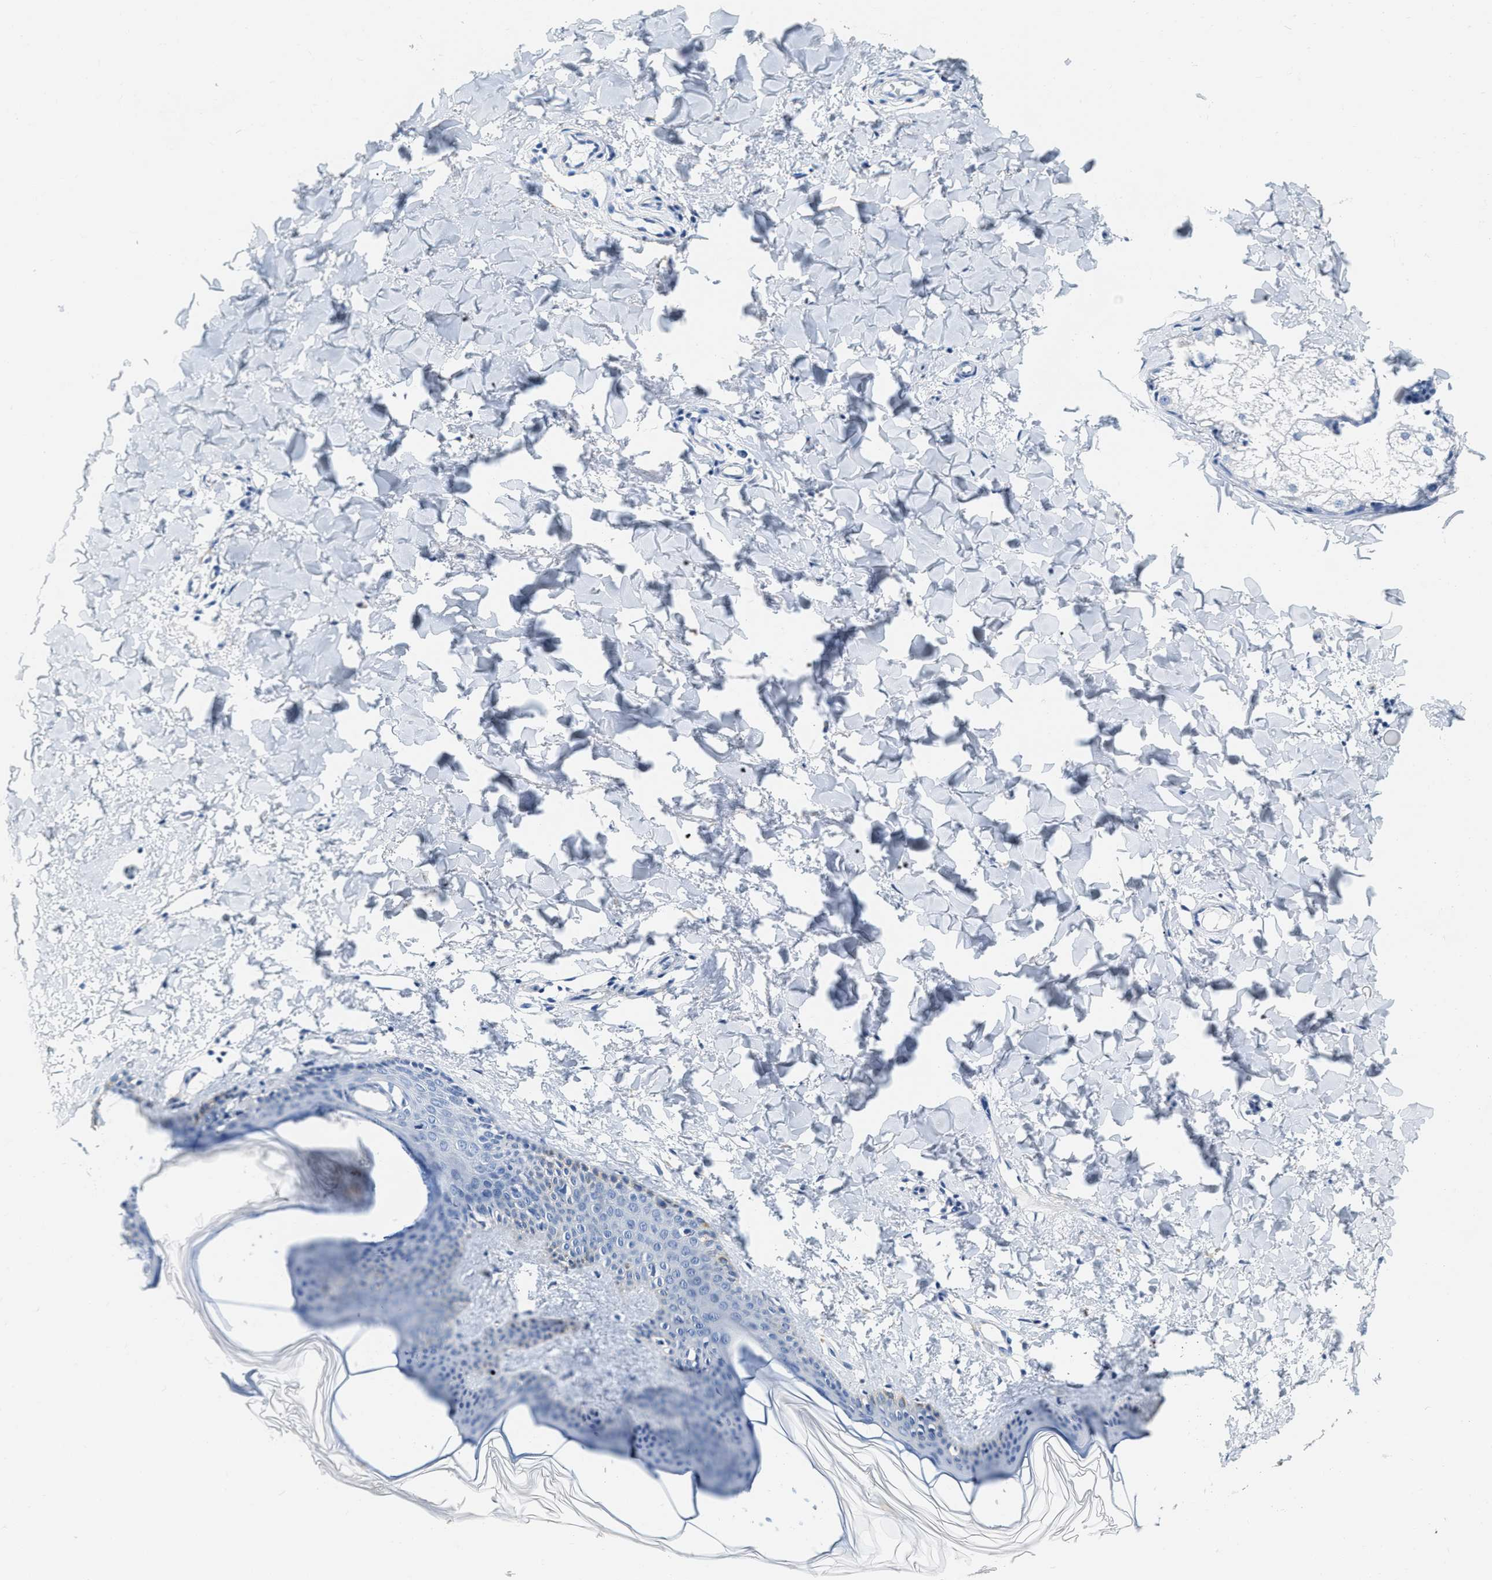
{"staining": {"intensity": "negative", "quantity": "none", "location": "none"}, "tissue": "skin", "cell_type": "Fibroblasts", "image_type": "normal", "snomed": [{"axis": "morphology", "description": "Normal tissue, NOS"}, {"axis": "topography", "description": "Skin"}], "caption": "Immunohistochemical staining of unremarkable human skin exhibits no significant staining in fibroblasts.", "gene": "EIF2AK2", "patient": {"sex": "female", "age": 17}}